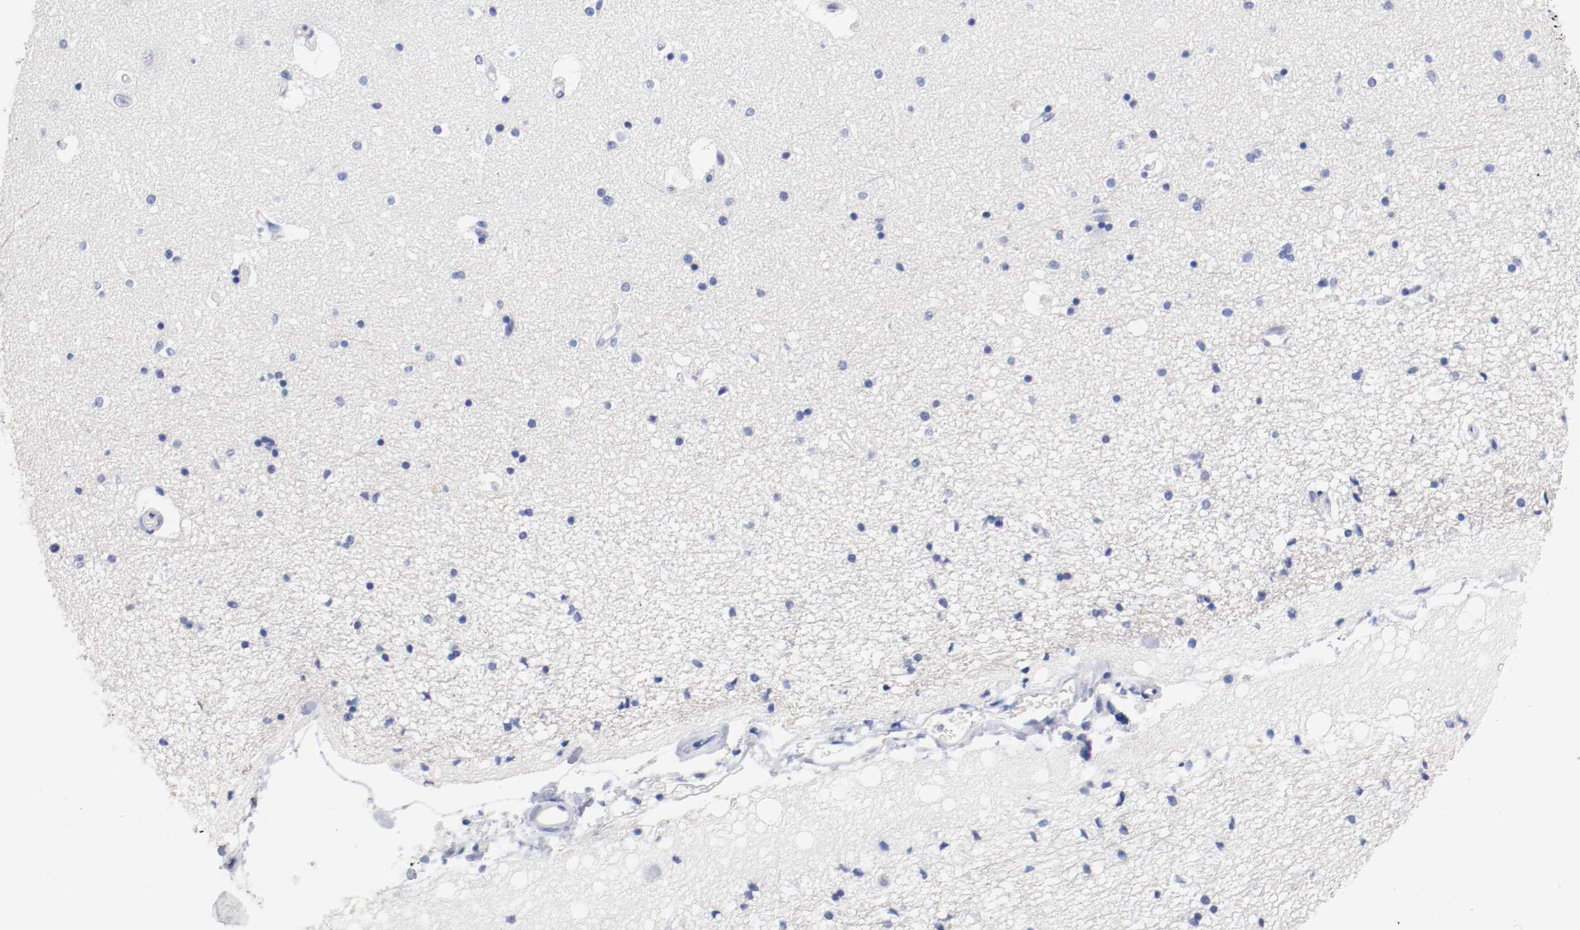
{"staining": {"intensity": "negative", "quantity": "none", "location": "none"}, "tissue": "hippocampus", "cell_type": "Glial cells", "image_type": "normal", "snomed": [{"axis": "morphology", "description": "Normal tissue, NOS"}, {"axis": "topography", "description": "Hippocampus"}], "caption": "High magnification brightfield microscopy of benign hippocampus stained with DAB (3,3'-diaminobenzidine) (brown) and counterstained with hematoxylin (blue): glial cells show no significant staining. (Stains: DAB immunohistochemistry (IHC) with hematoxylin counter stain, Microscopy: brightfield microscopy at high magnification).", "gene": "FGFBP1", "patient": {"sex": "female", "age": 54}}